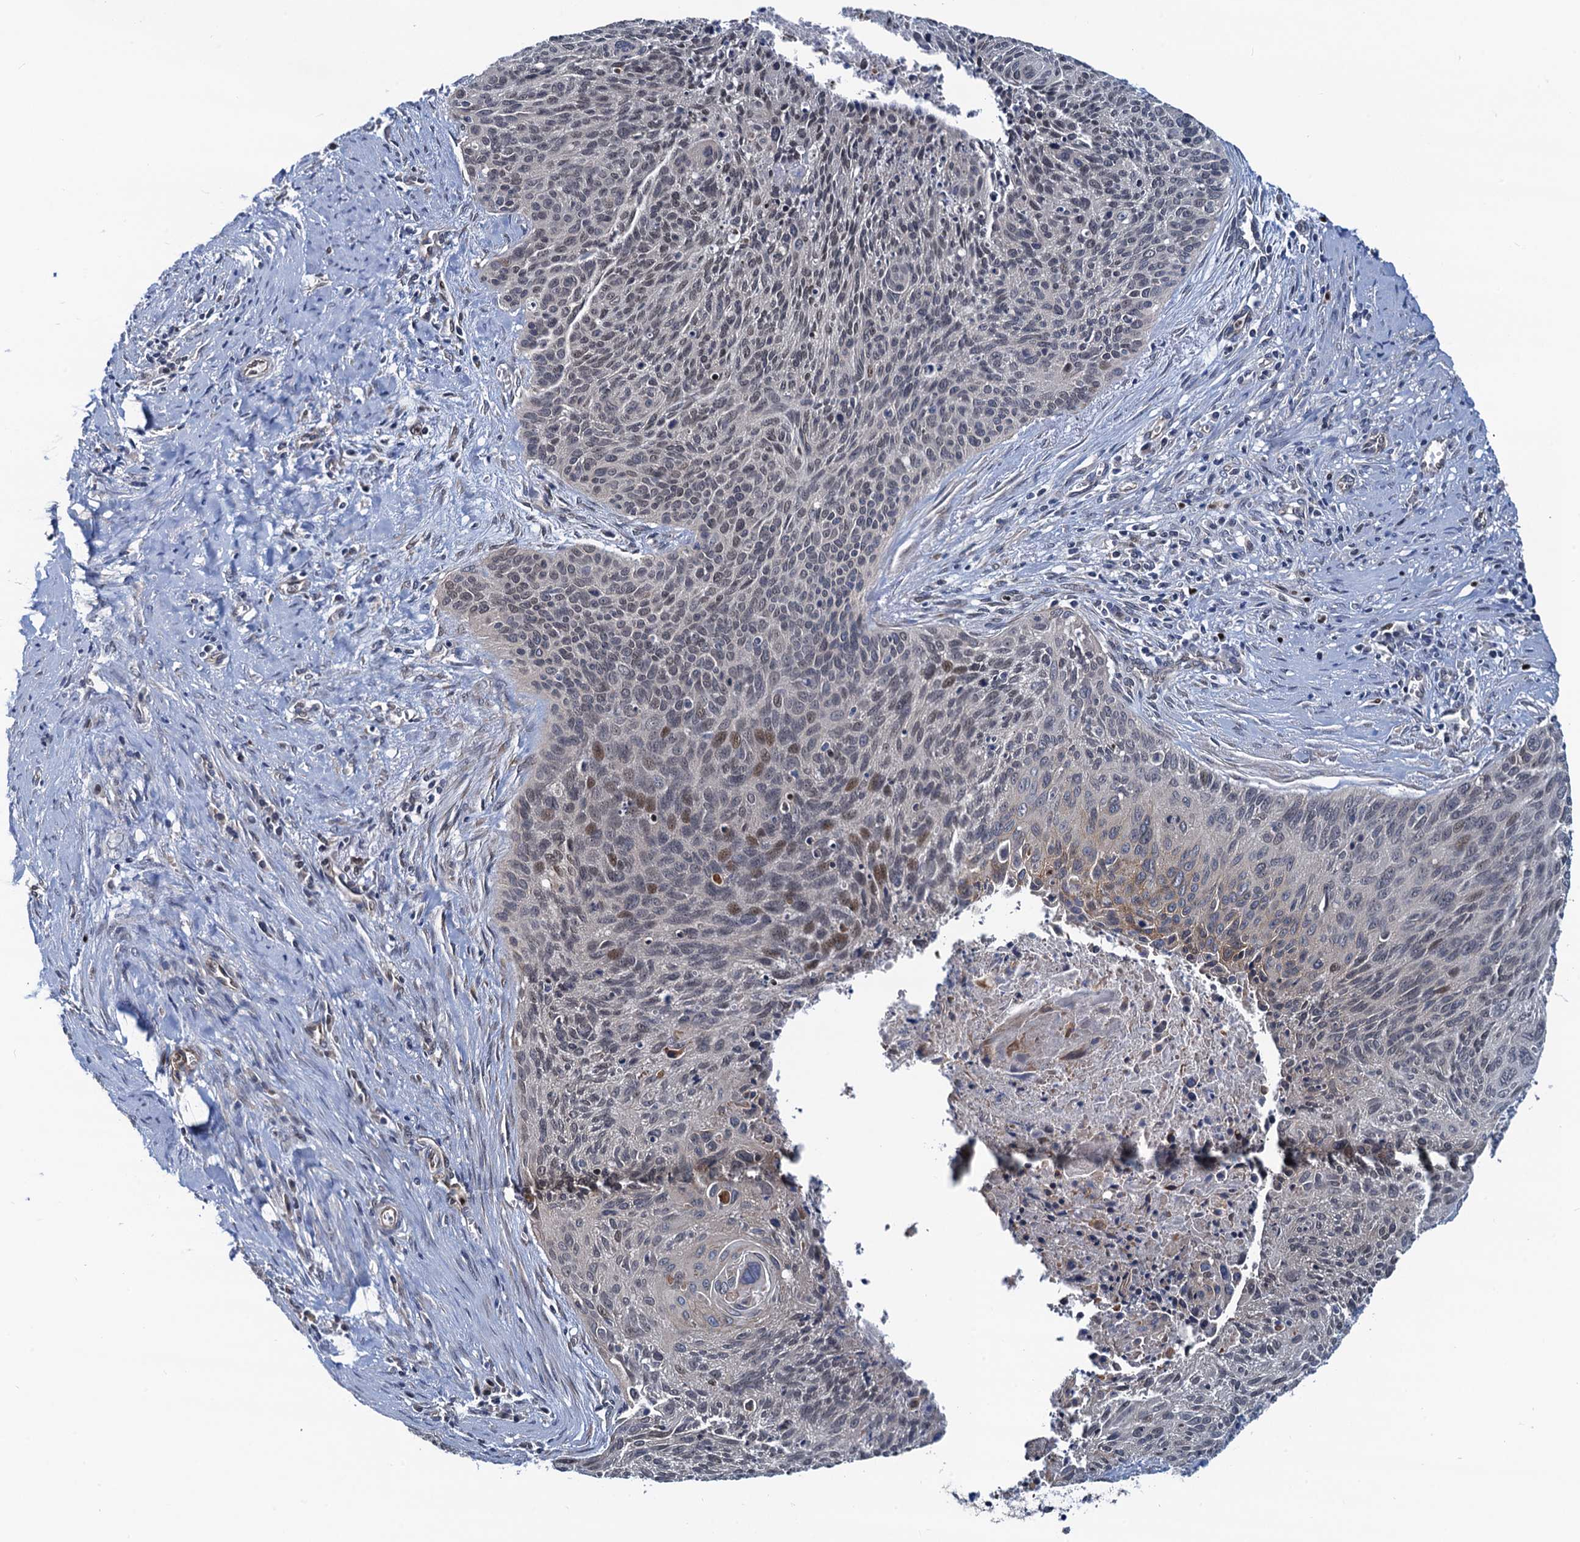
{"staining": {"intensity": "moderate", "quantity": "<25%", "location": "nuclear"}, "tissue": "cervical cancer", "cell_type": "Tumor cells", "image_type": "cancer", "snomed": [{"axis": "morphology", "description": "Squamous cell carcinoma, NOS"}, {"axis": "topography", "description": "Cervix"}], "caption": "Immunohistochemical staining of human cervical squamous cell carcinoma exhibits low levels of moderate nuclear expression in about <25% of tumor cells. (DAB (3,3'-diaminobenzidine) IHC with brightfield microscopy, high magnification).", "gene": "RNF125", "patient": {"sex": "female", "age": 55}}